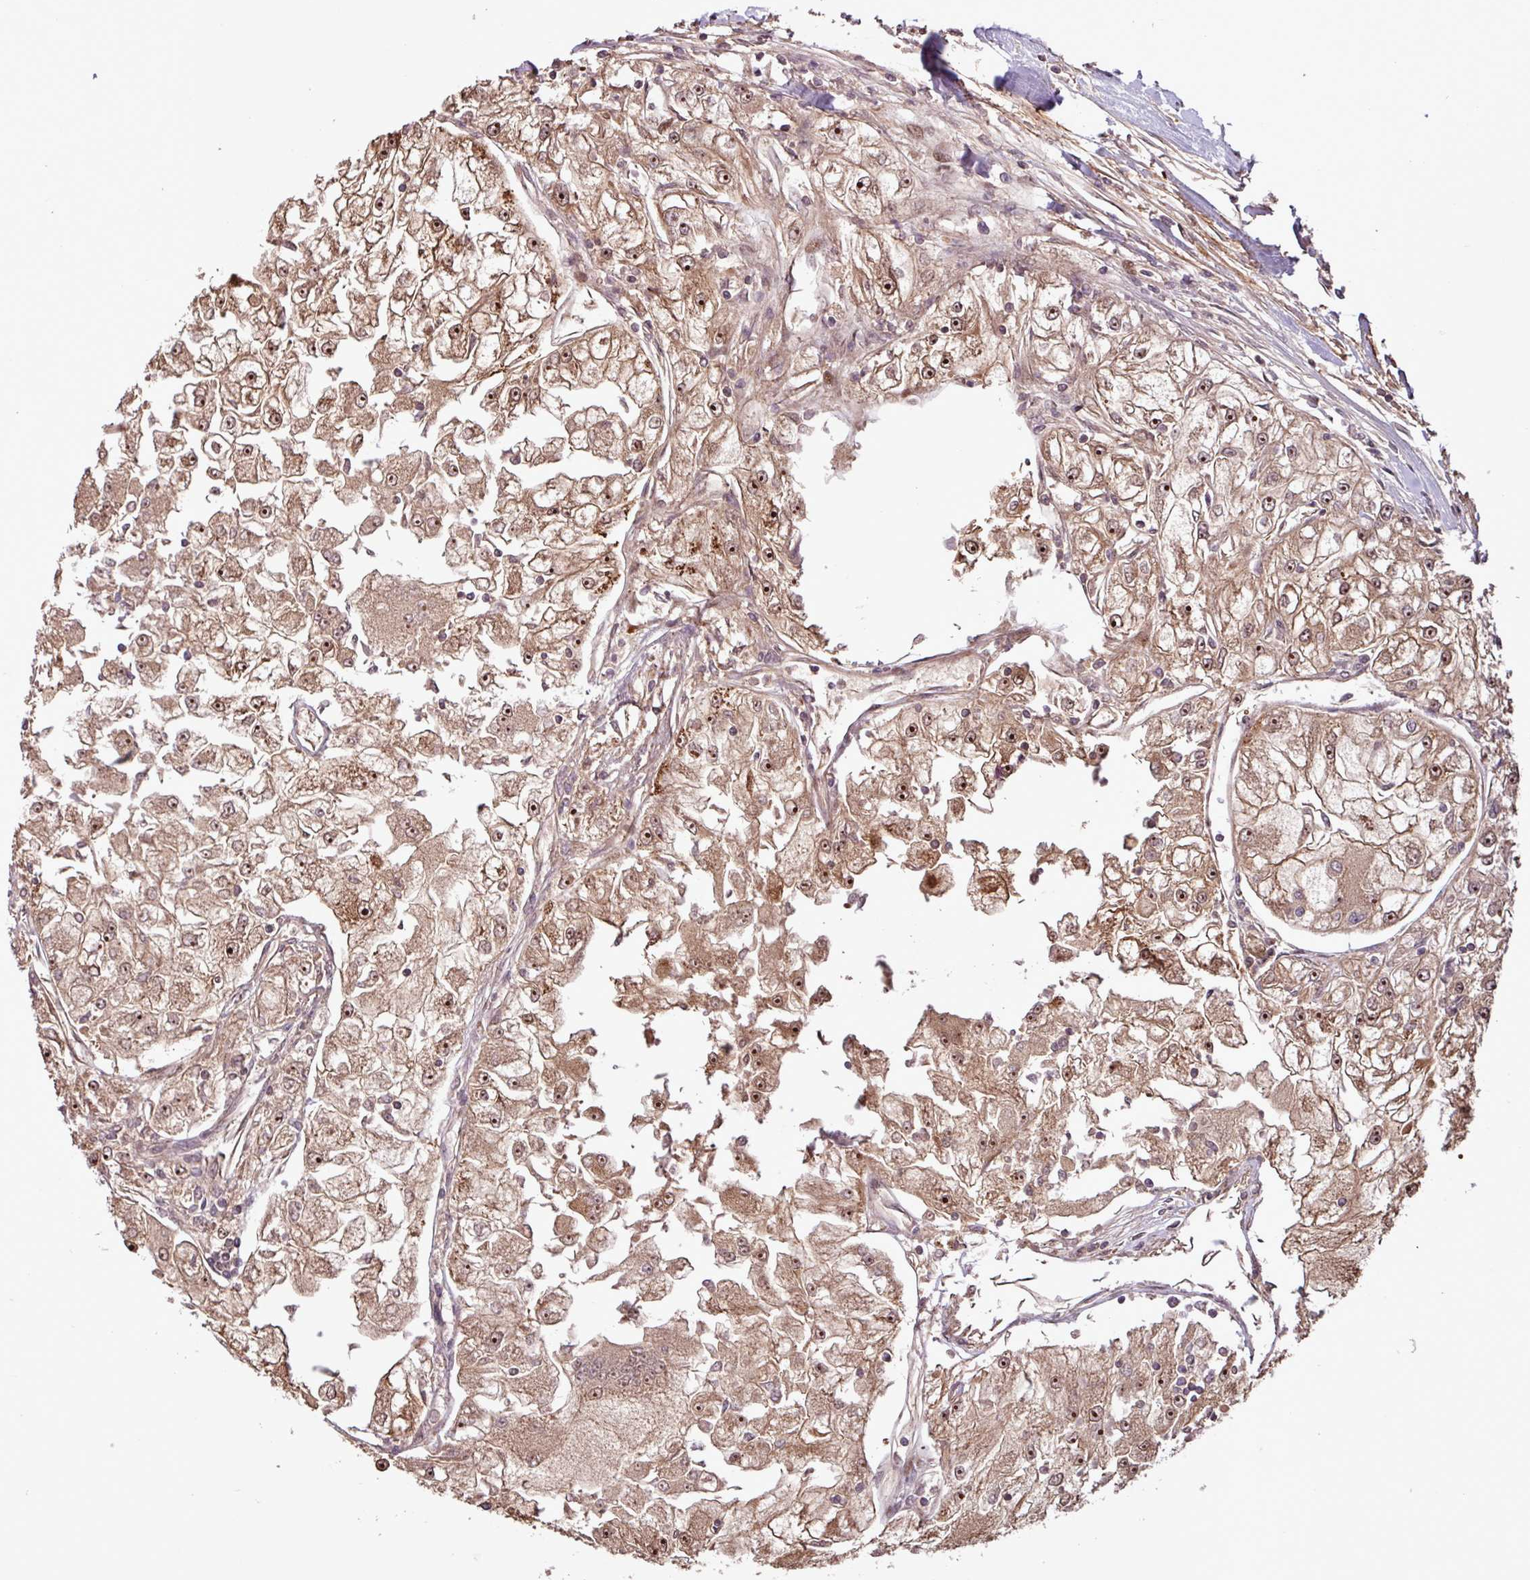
{"staining": {"intensity": "moderate", "quantity": ">75%", "location": "nuclear"}, "tissue": "renal cancer", "cell_type": "Tumor cells", "image_type": "cancer", "snomed": [{"axis": "morphology", "description": "Adenocarcinoma, NOS"}, {"axis": "topography", "description": "Kidney"}], "caption": "Immunohistochemistry (IHC) staining of renal cancer, which shows medium levels of moderate nuclear positivity in approximately >75% of tumor cells indicating moderate nuclear protein expression. The staining was performed using DAB (brown) for protein detection and nuclei were counterstained in hematoxylin (blue).", "gene": "SLC22A24", "patient": {"sex": "female", "age": 72}}